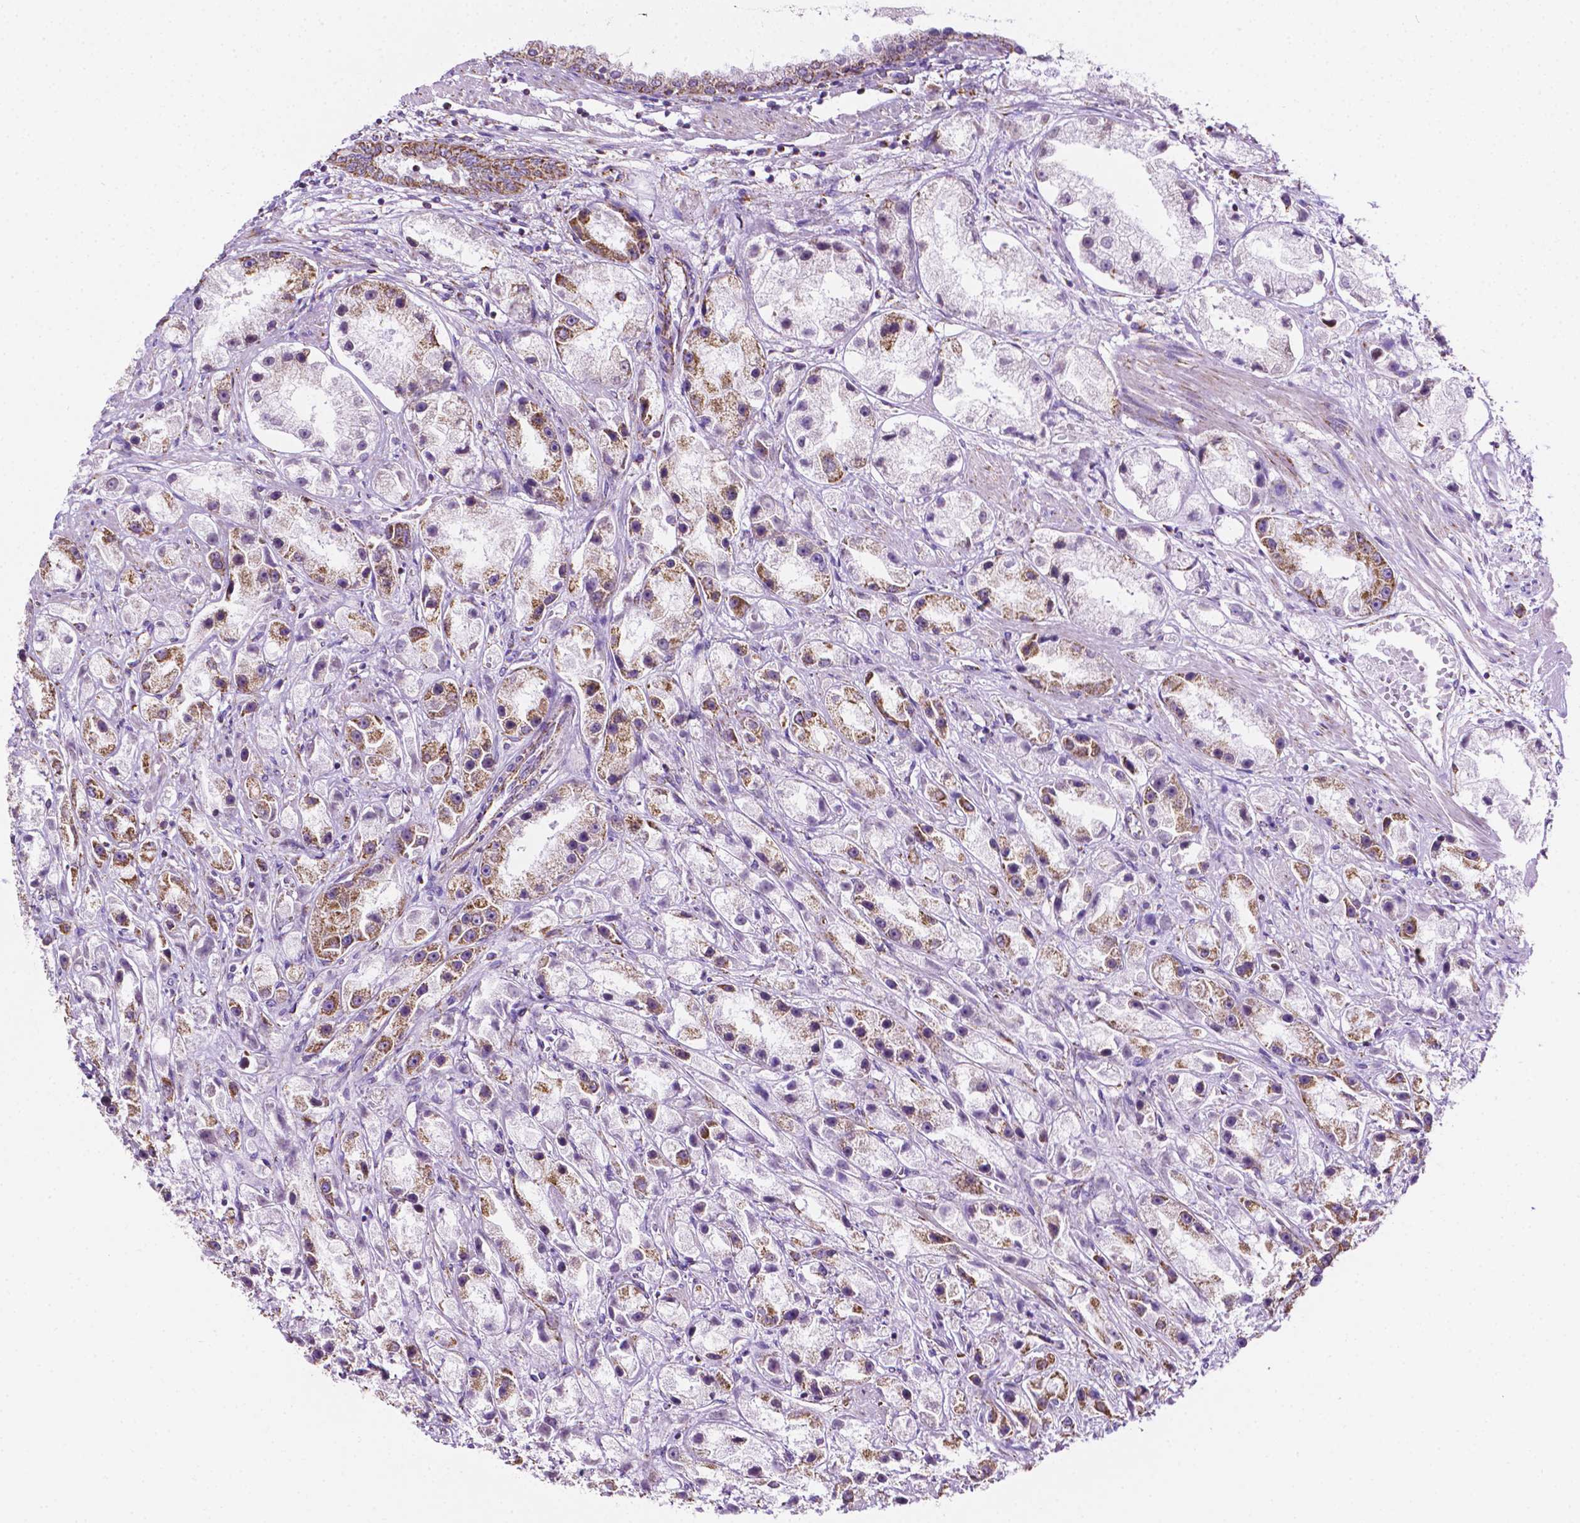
{"staining": {"intensity": "moderate", "quantity": "25%-75%", "location": "cytoplasmic/membranous"}, "tissue": "prostate cancer", "cell_type": "Tumor cells", "image_type": "cancer", "snomed": [{"axis": "morphology", "description": "Adenocarcinoma, High grade"}, {"axis": "topography", "description": "Prostate"}], "caption": "Prostate cancer (adenocarcinoma (high-grade)) tissue reveals moderate cytoplasmic/membranous expression in approximately 25%-75% of tumor cells, visualized by immunohistochemistry. The staining was performed using DAB, with brown indicating positive protein expression. Nuclei are stained blue with hematoxylin.", "gene": "RMDN3", "patient": {"sex": "male", "age": 67}}